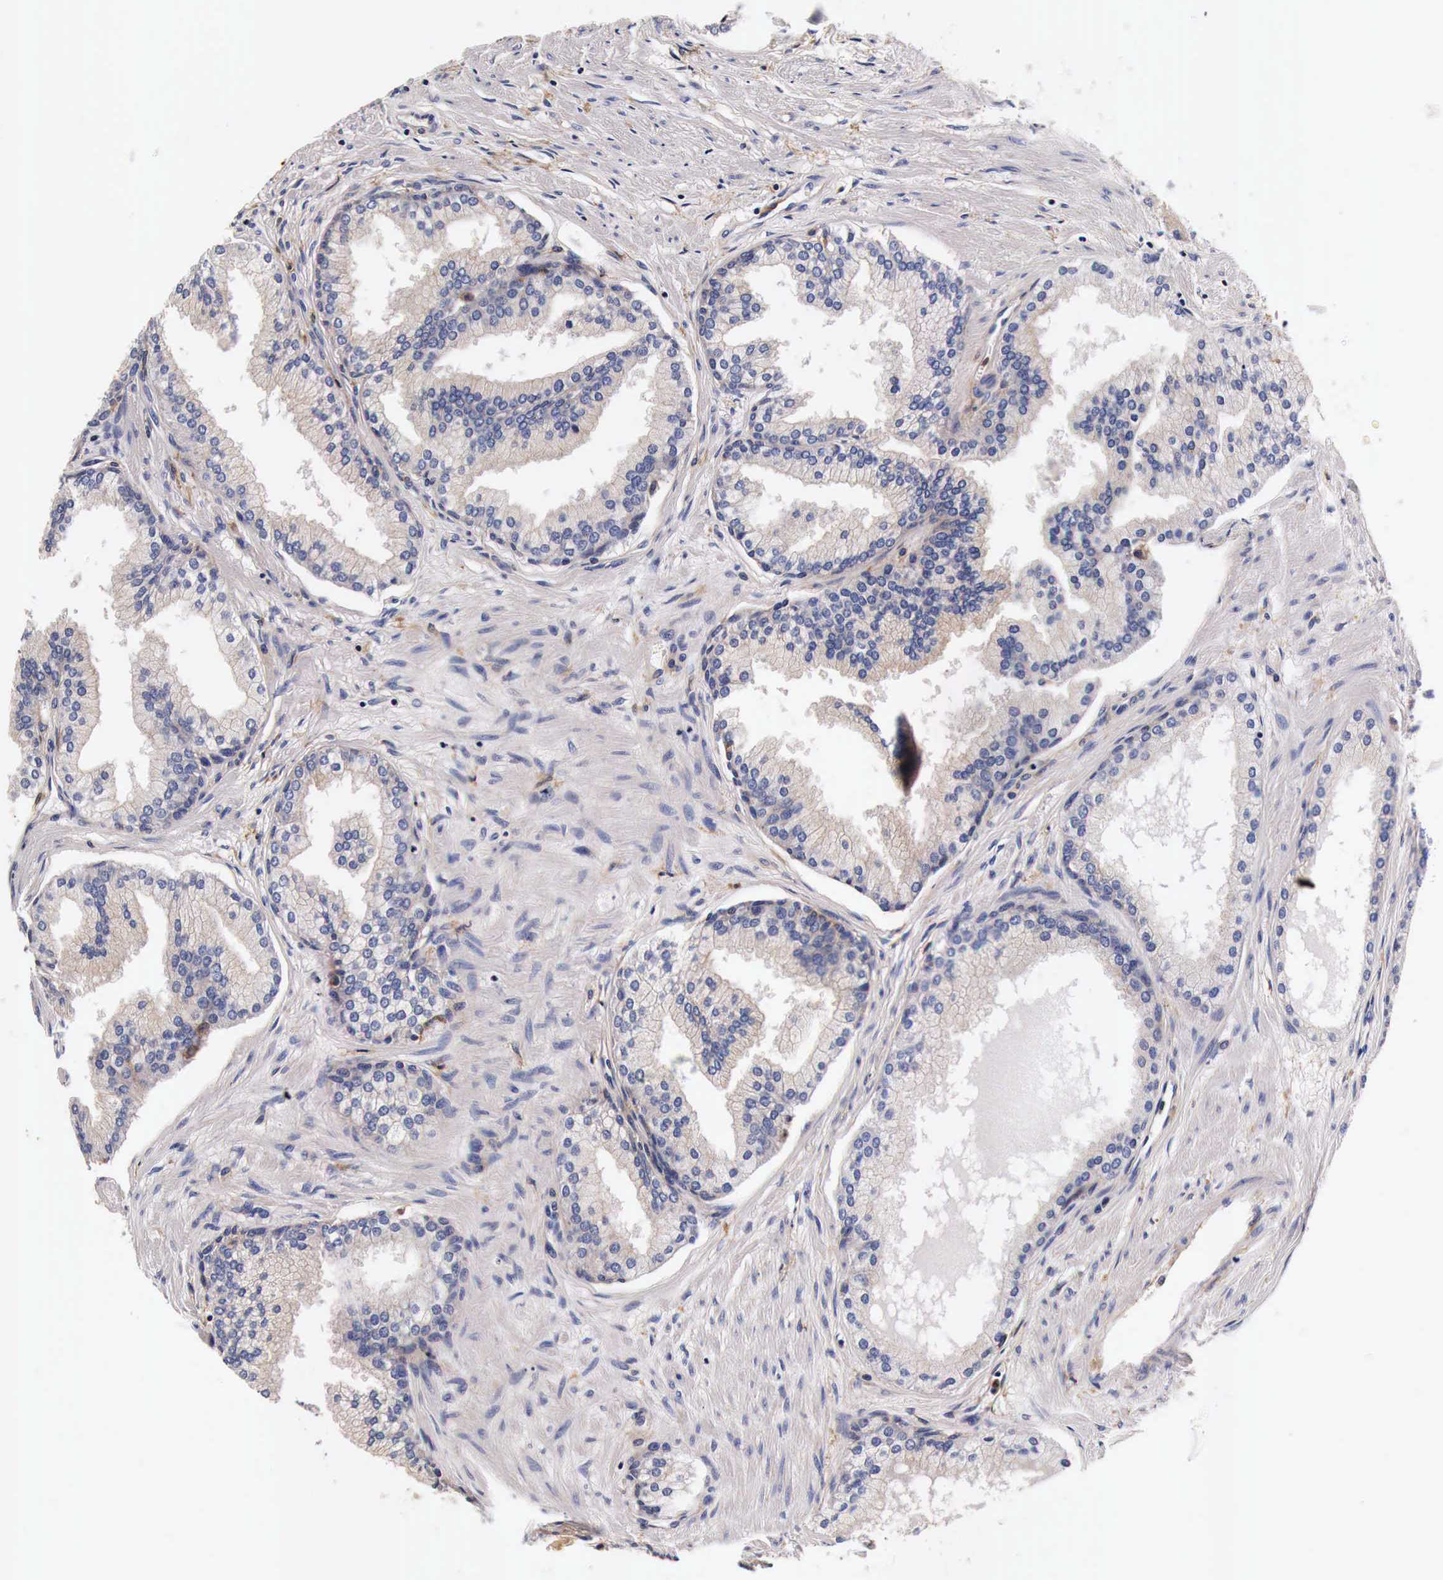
{"staining": {"intensity": "weak", "quantity": ">75%", "location": "cytoplasmic/membranous"}, "tissue": "prostate", "cell_type": "Glandular cells", "image_type": "normal", "snomed": [{"axis": "morphology", "description": "Normal tissue, NOS"}, {"axis": "topography", "description": "Prostate"}], "caption": "IHC of unremarkable human prostate reveals low levels of weak cytoplasmic/membranous expression in approximately >75% of glandular cells. (DAB = brown stain, brightfield microscopy at high magnification).", "gene": "RP2", "patient": {"sex": "male", "age": 68}}